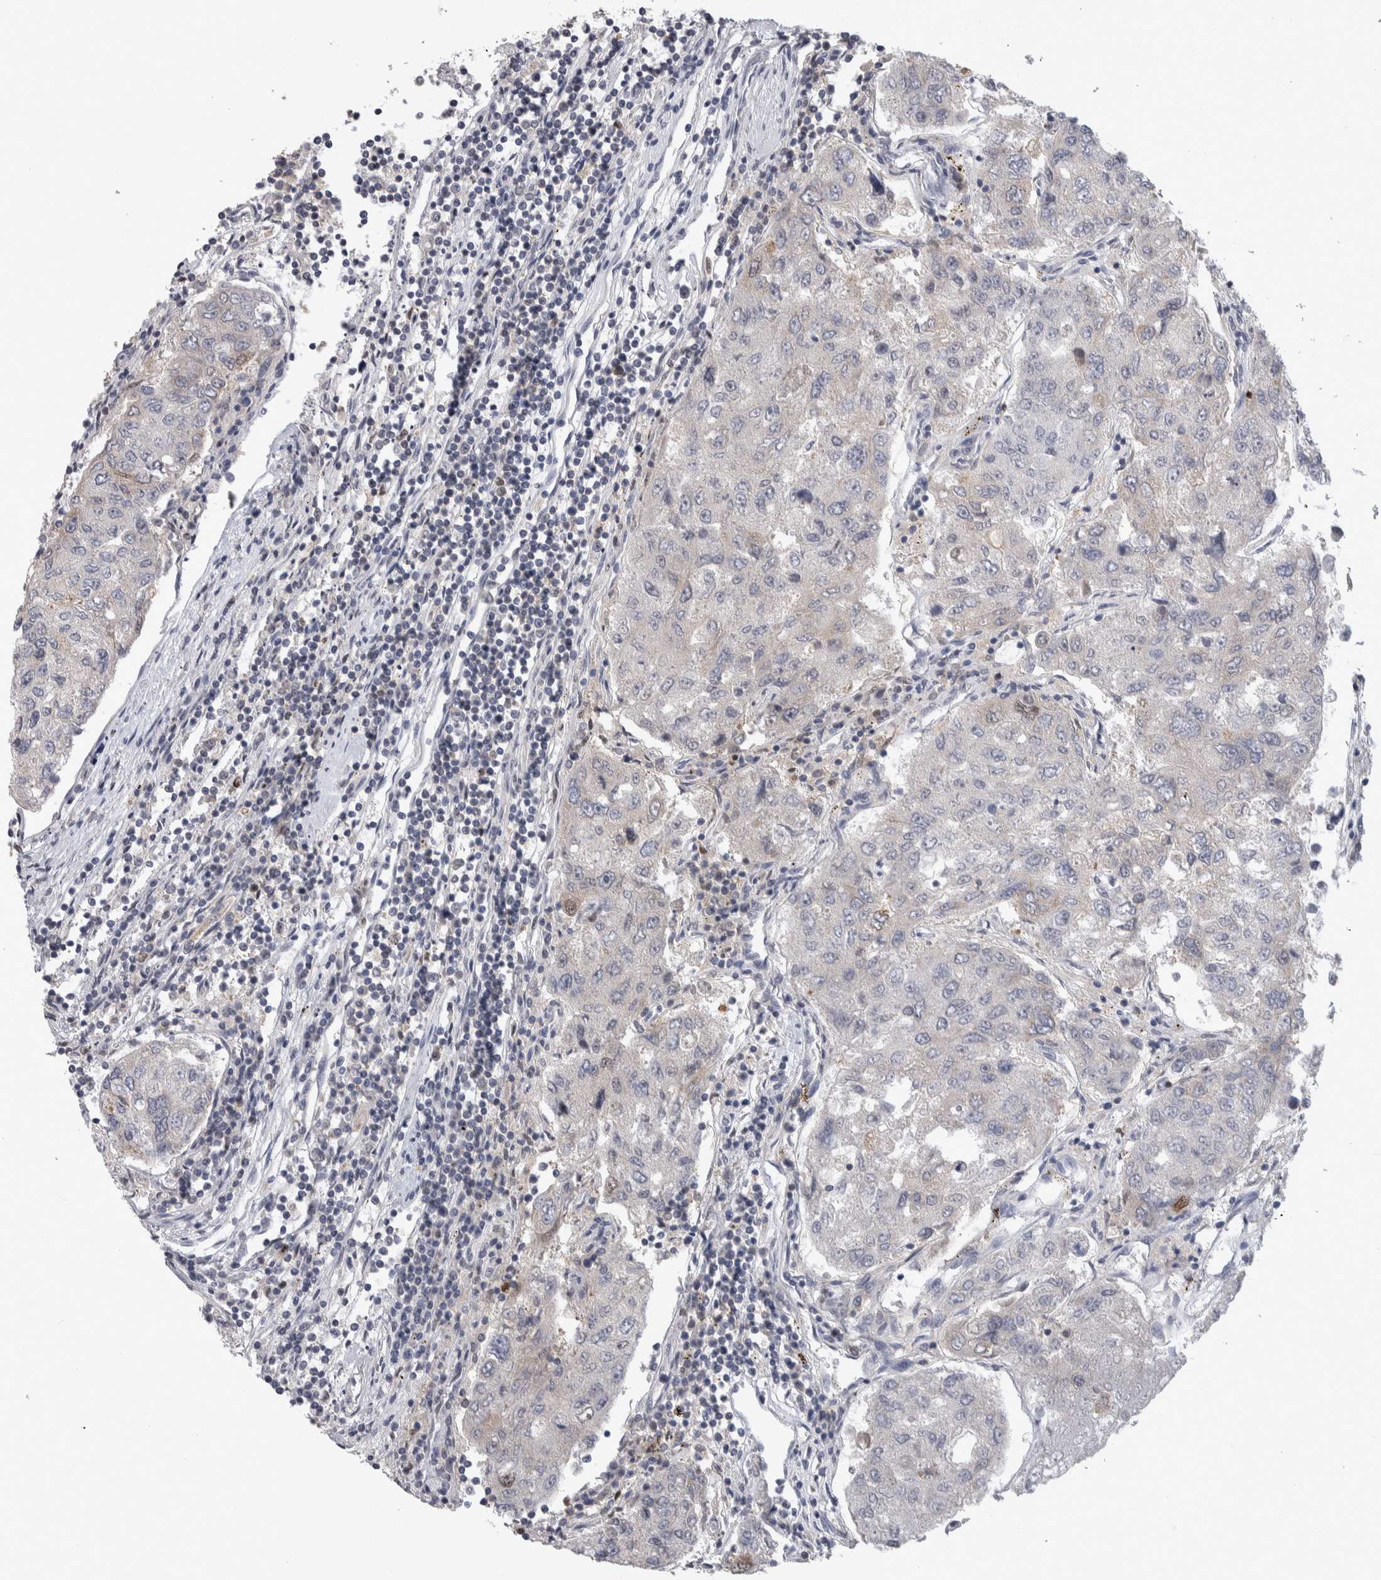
{"staining": {"intensity": "negative", "quantity": "none", "location": "none"}, "tissue": "urothelial cancer", "cell_type": "Tumor cells", "image_type": "cancer", "snomed": [{"axis": "morphology", "description": "Urothelial carcinoma, High grade"}, {"axis": "topography", "description": "Lymph node"}, {"axis": "topography", "description": "Urinary bladder"}], "caption": "An immunohistochemistry photomicrograph of urothelial cancer is shown. There is no staining in tumor cells of urothelial cancer. The staining was performed using DAB to visualize the protein expression in brown, while the nuclei were stained in blue with hematoxylin (Magnification: 20x).", "gene": "NFKB2", "patient": {"sex": "male", "age": 51}}